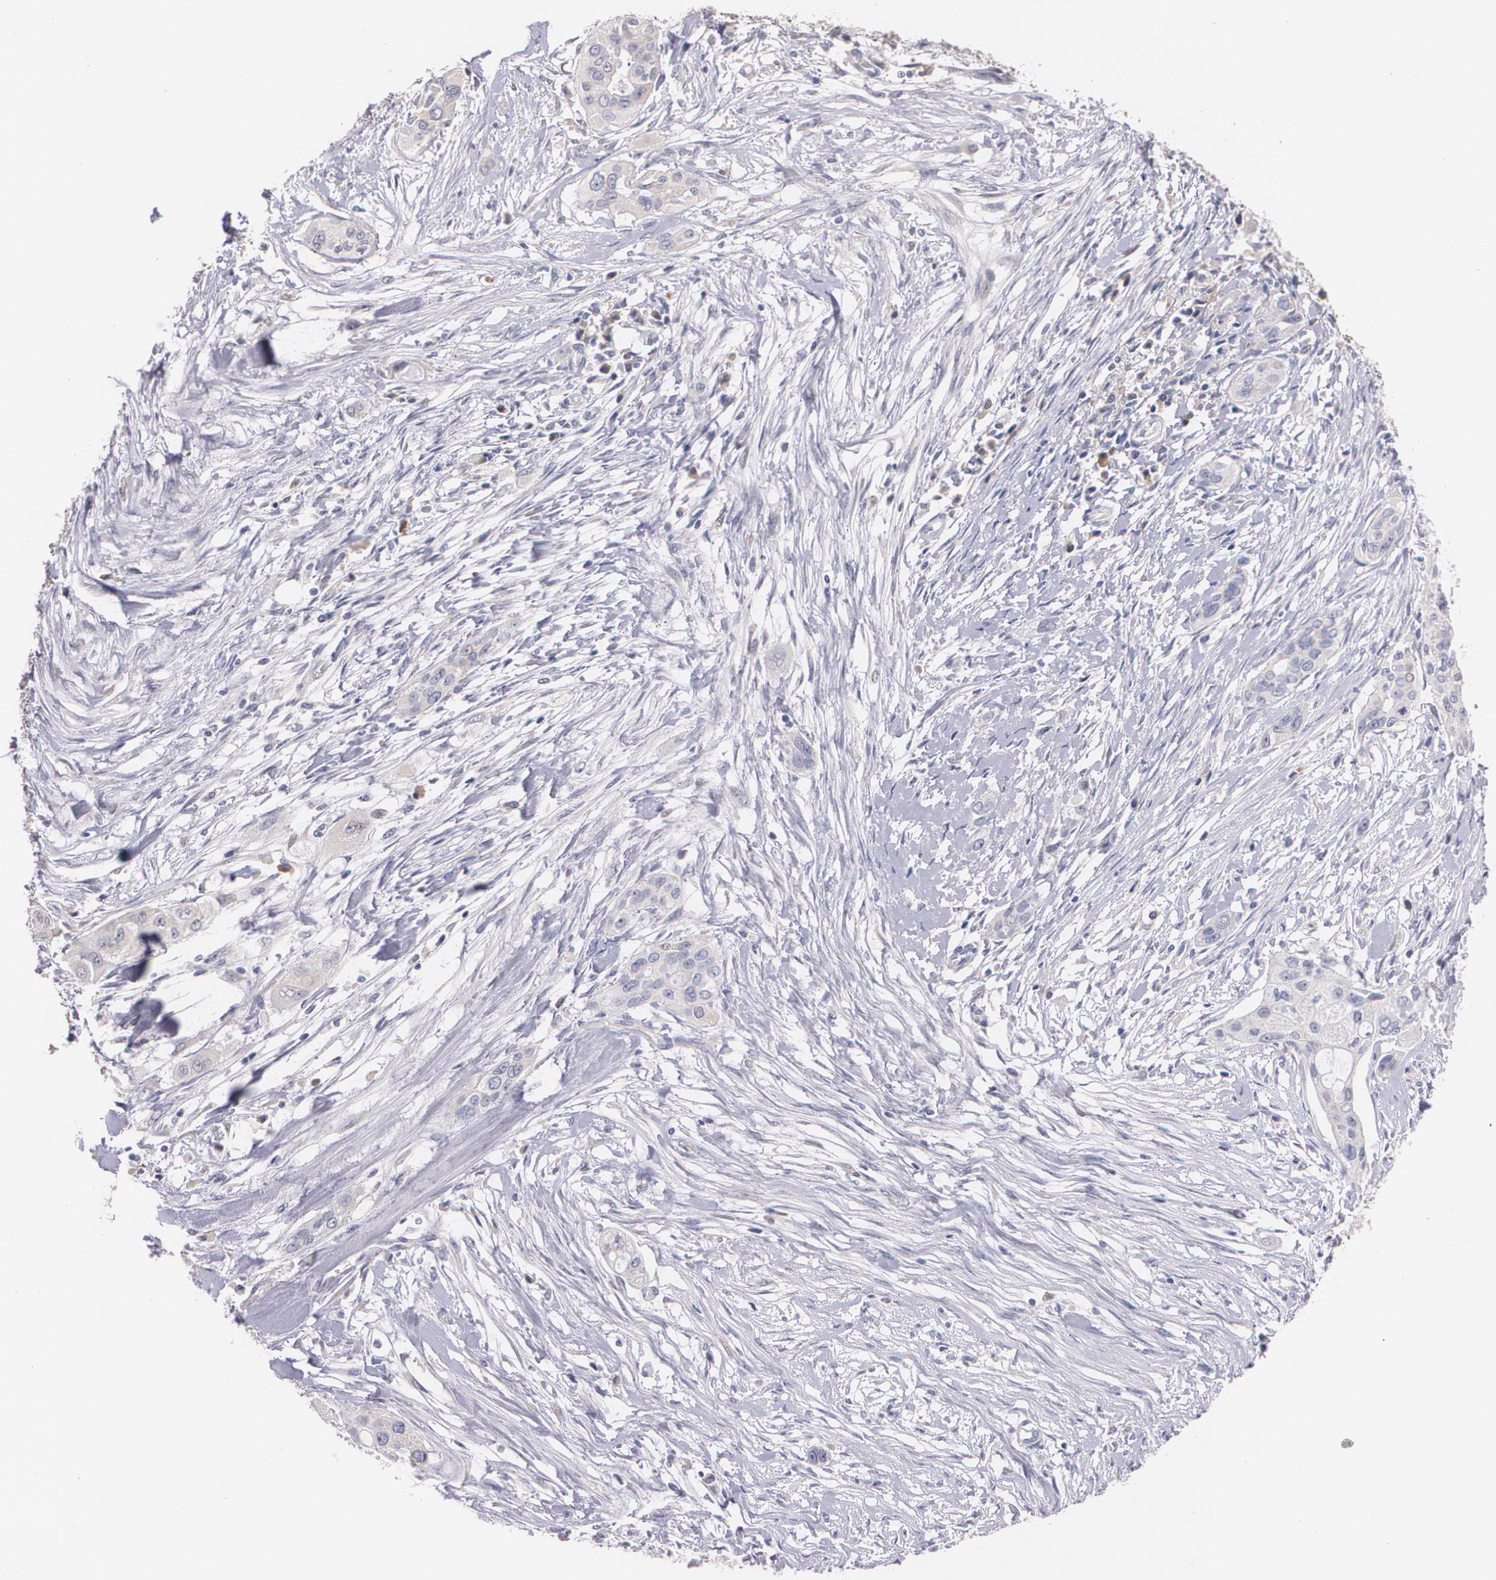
{"staining": {"intensity": "weak", "quantity": "<25%", "location": "cytoplasmic/membranous"}, "tissue": "pancreatic cancer", "cell_type": "Tumor cells", "image_type": "cancer", "snomed": [{"axis": "morphology", "description": "Adenocarcinoma, NOS"}, {"axis": "topography", "description": "Pancreas"}], "caption": "This is an immunohistochemistry (IHC) photomicrograph of pancreatic adenocarcinoma. There is no staining in tumor cells.", "gene": "AMBP", "patient": {"sex": "female", "age": 60}}